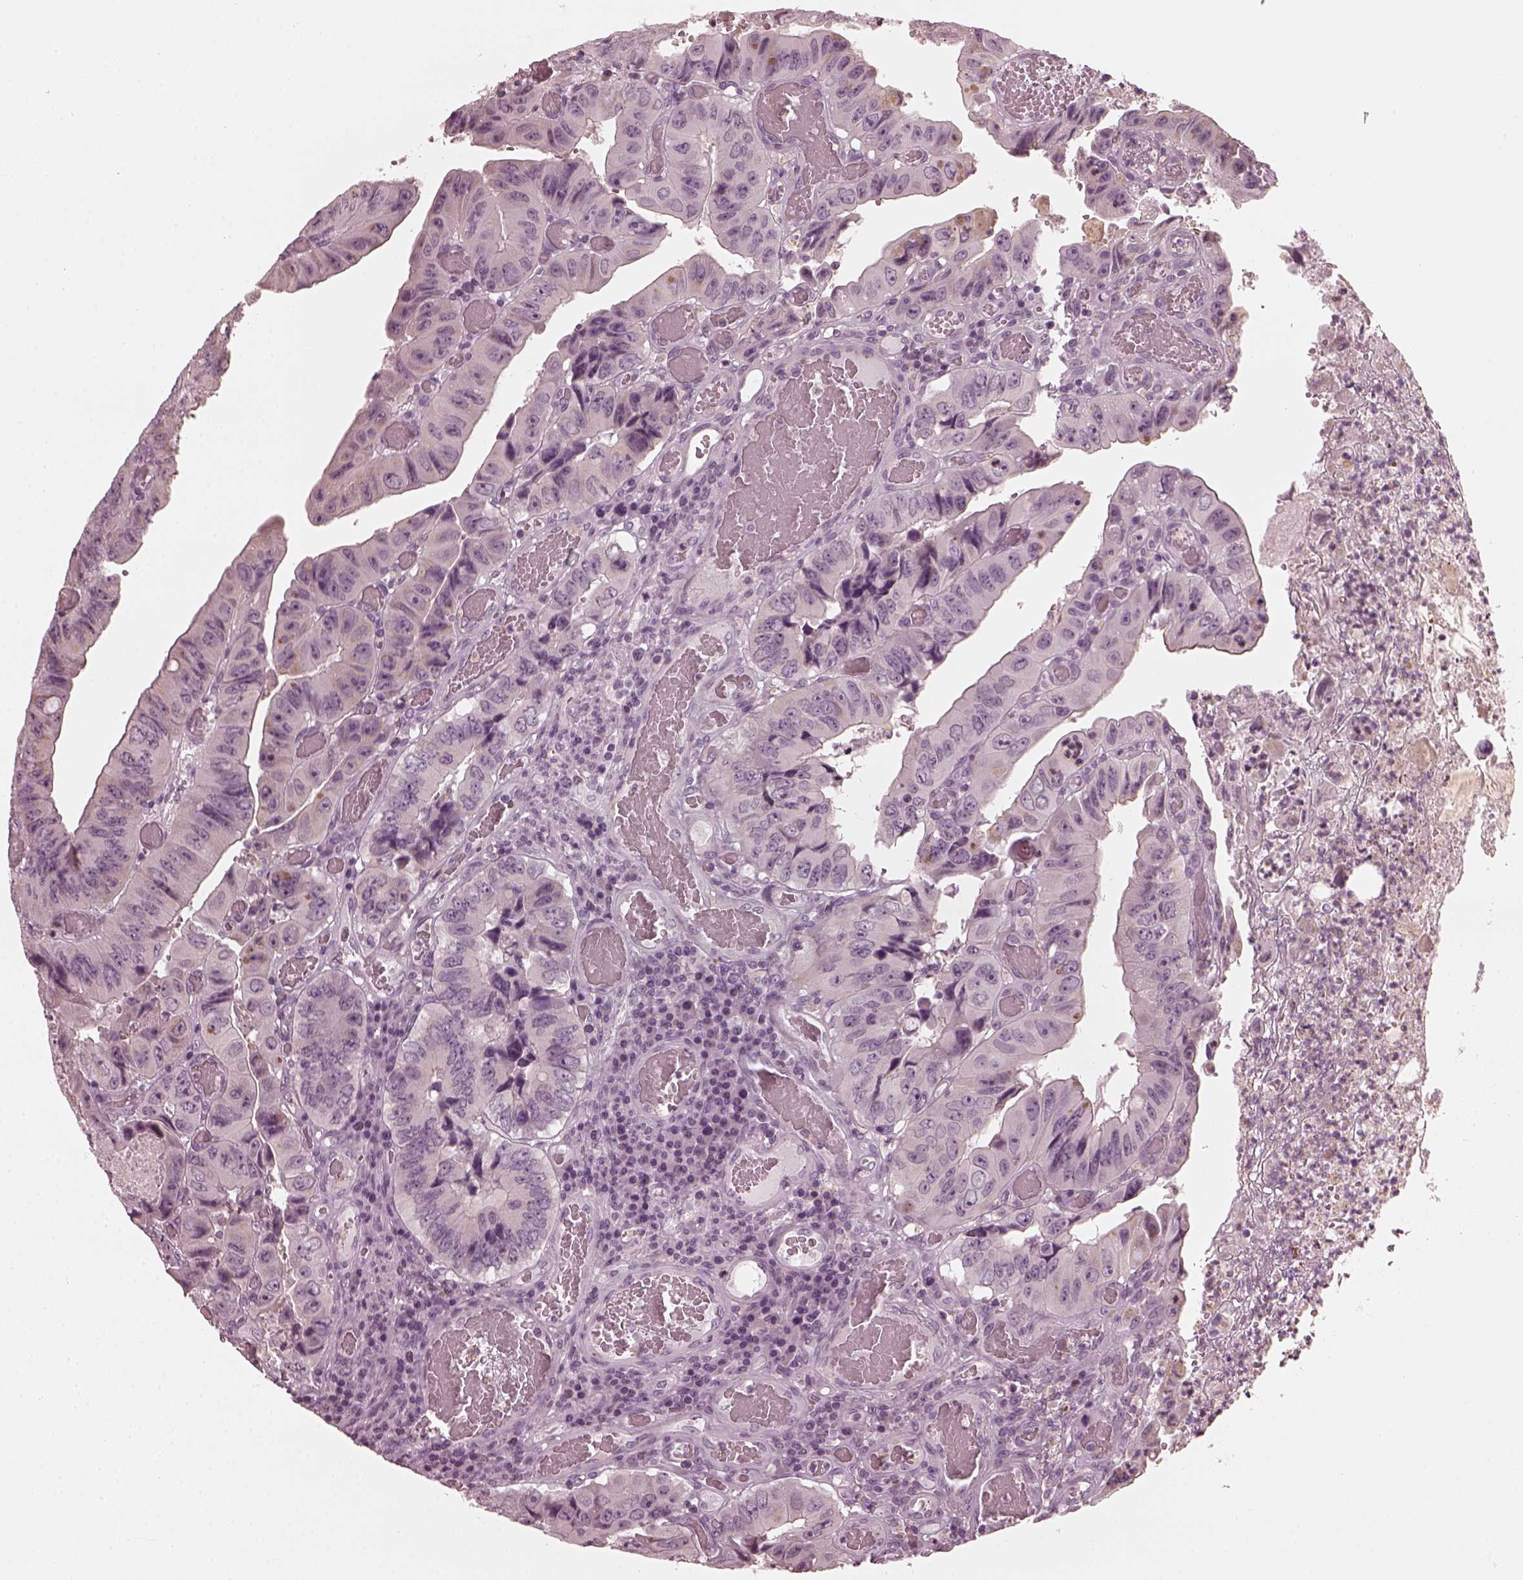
{"staining": {"intensity": "negative", "quantity": "none", "location": "none"}, "tissue": "colorectal cancer", "cell_type": "Tumor cells", "image_type": "cancer", "snomed": [{"axis": "morphology", "description": "Adenocarcinoma, NOS"}, {"axis": "topography", "description": "Colon"}], "caption": "DAB (3,3'-diaminobenzidine) immunohistochemical staining of human colorectal cancer demonstrates no significant expression in tumor cells. (Stains: DAB immunohistochemistry (IHC) with hematoxylin counter stain, Microscopy: brightfield microscopy at high magnification).", "gene": "CCDC170", "patient": {"sex": "female", "age": 84}}